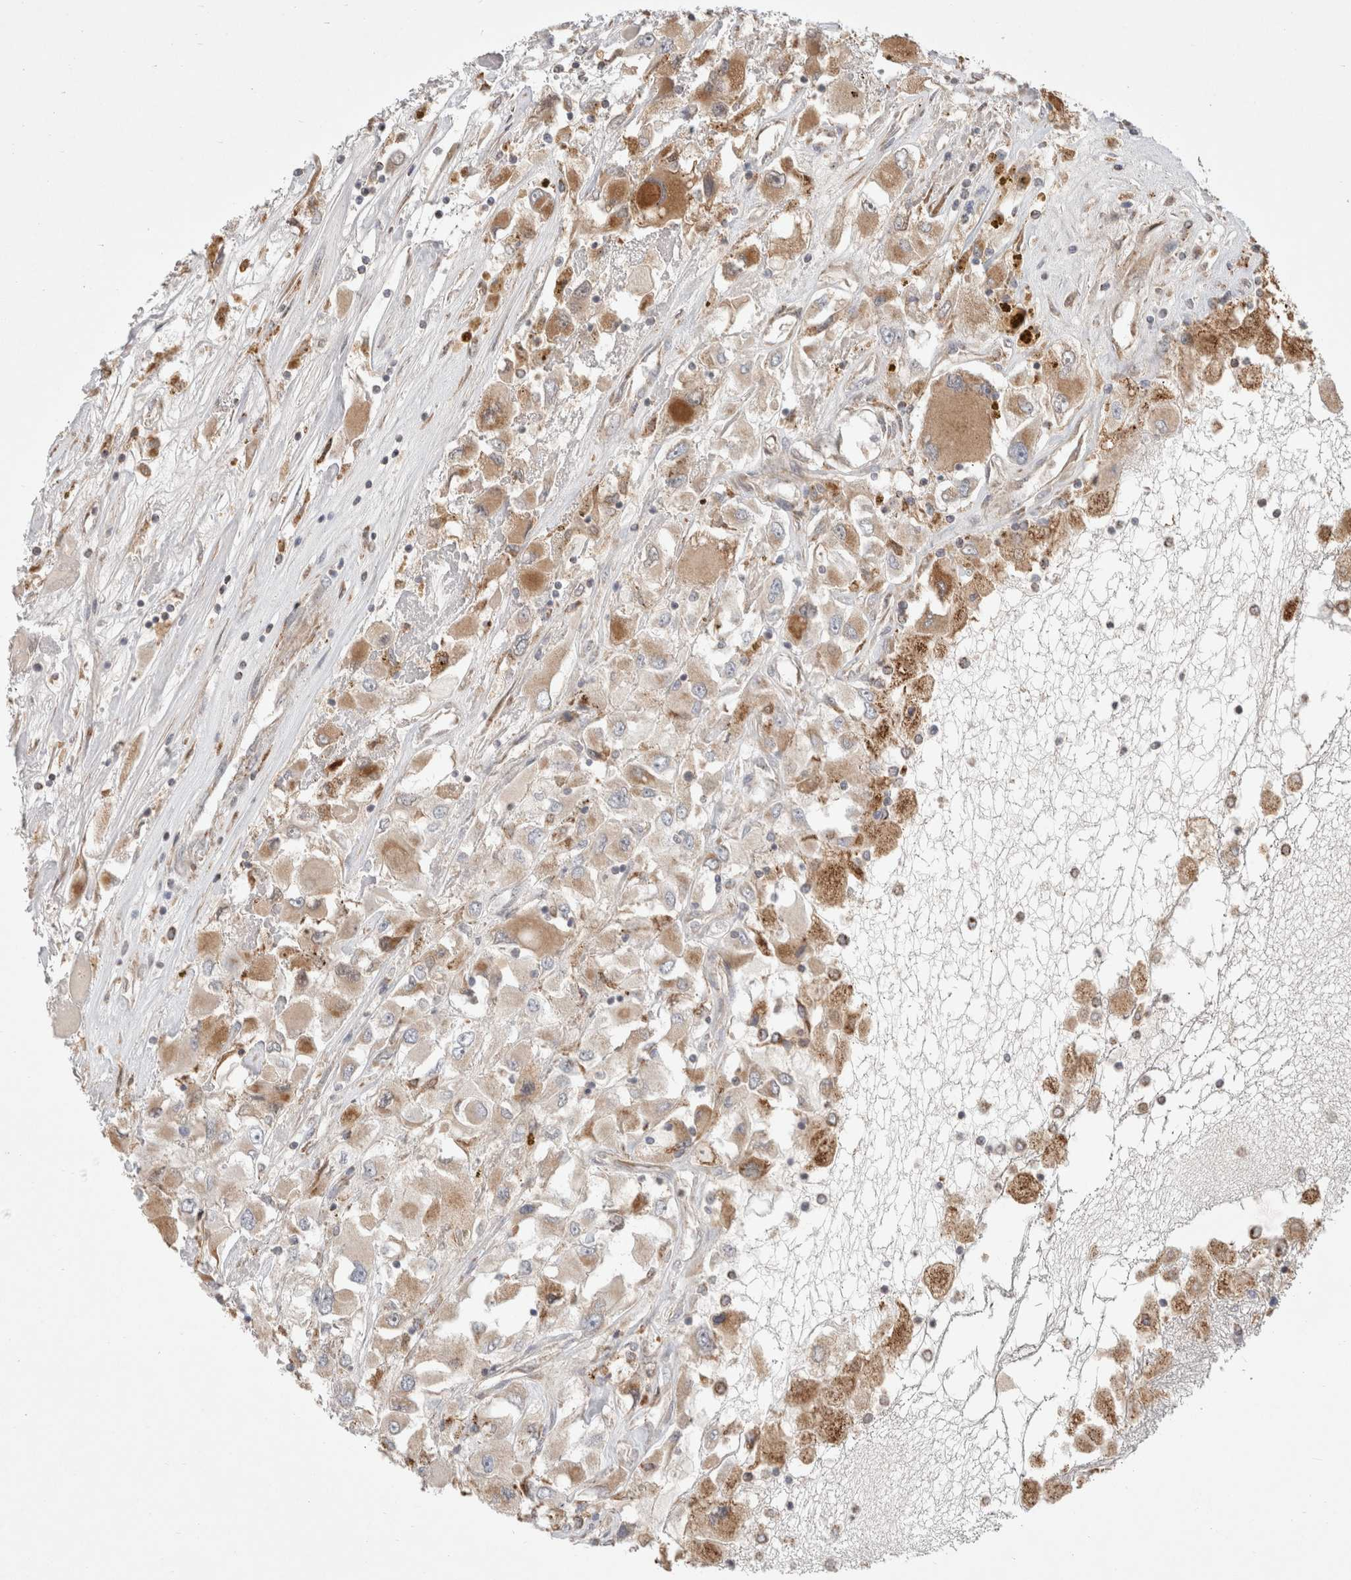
{"staining": {"intensity": "moderate", "quantity": "25%-75%", "location": "cytoplasmic/membranous"}, "tissue": "renal cancer", "cell_type": "Tumor cells", "image_type": "cancer", "snomed": [{"axis": "morphology", "description": "Adenocarcinoma, NOS"}, {"axis": "topography", "description": "Kidney"}], "caption": "A high-resolution image shows immunohistochemistry (IHC) staining of renal adenocarcinoma, which demonstrates moderate cytoplasmic/membranous expression in approximately 25%-75% of tumor cells.", "gene": "HROB", "patient": {"sex": "female", "age": 52}}